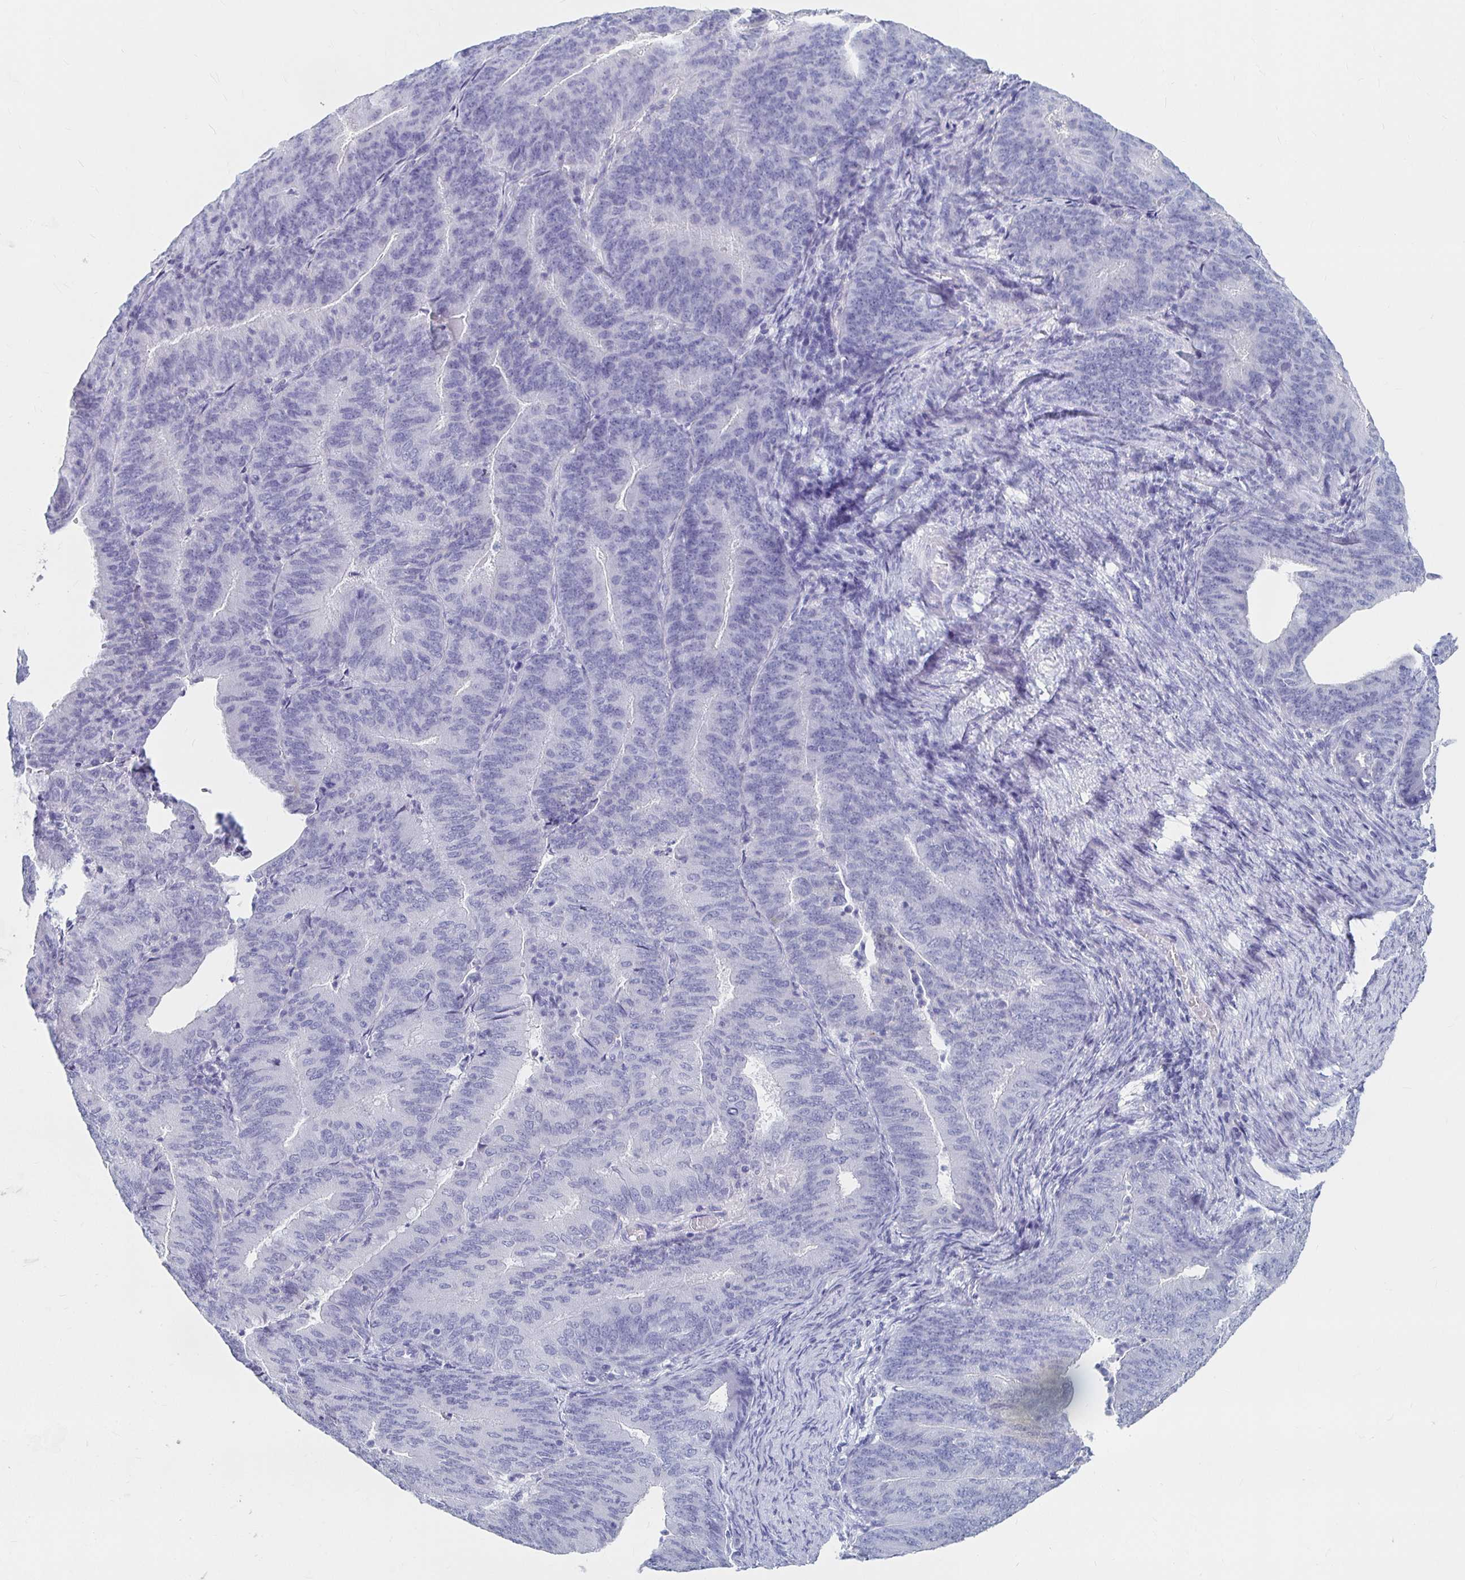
{"staining": {"intensity": "negative", "quantity": "none", "location": "none"}, "tissue": "endometrial cancer", "cell_type": "Tumor cells", "image_type": "cancer", "snomed": [{"axis": "morphology", "description": "Adenocarcinoma, NOS"}, {"axis": "topography", "description": "Endometrium"}], "caption": "This is an immunohistochemistry photomicrograph of endometrial adenocarcinoma. There is no expression in tumor cells.", "gene": "CA9", "patient": {"sex": "female", "age": 57}}